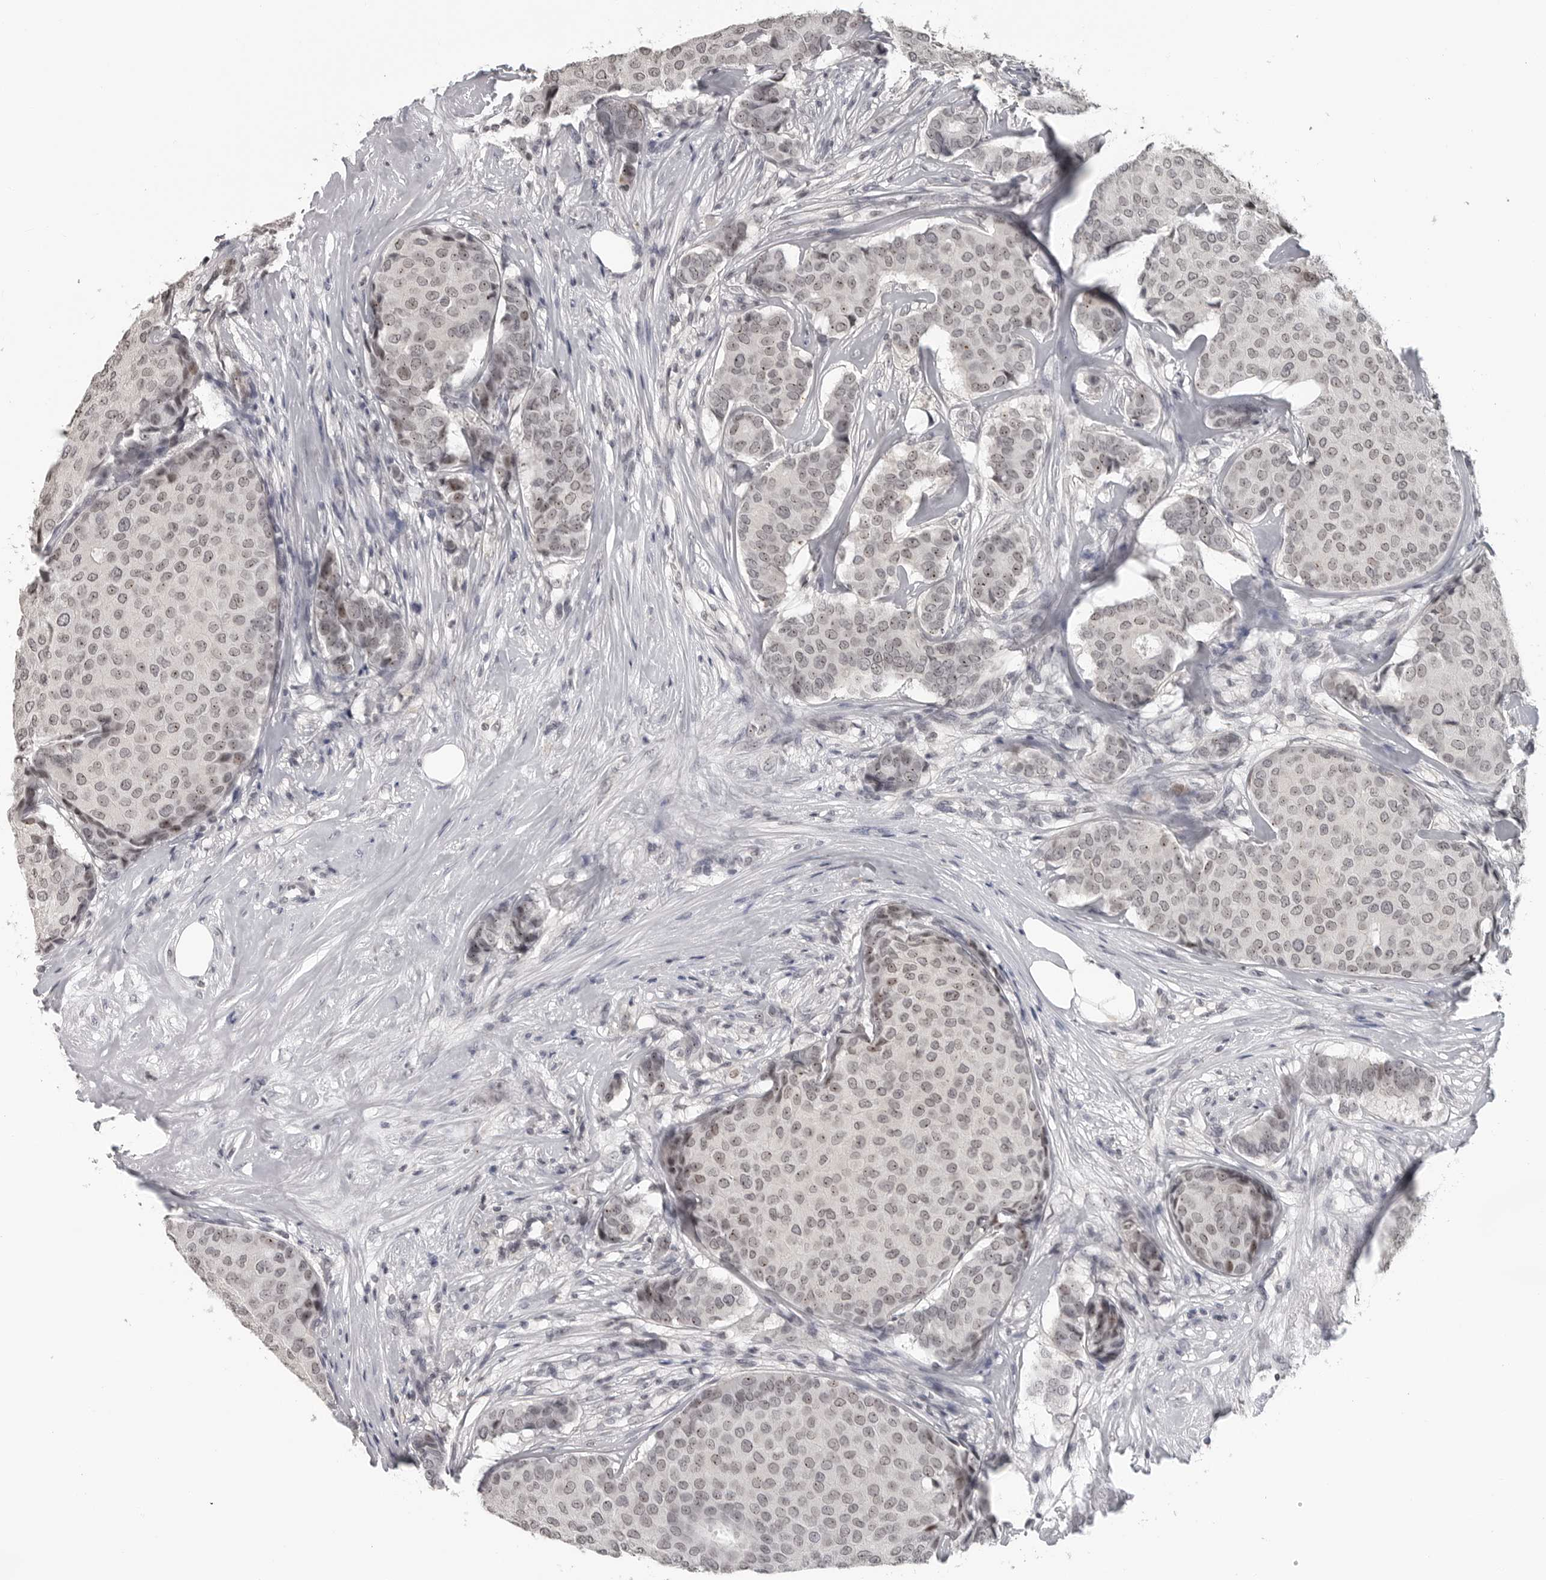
{"staining": {"intensity": "weak", "quantity": ">75%", "location": "nuclear"}, "tissue": "breast cancer", "cell_type": "Tumor cells", "image_type": "cancer", "snomed": [{"axis": "morphology", "description": "Duct carcinoma"}, {"axis": "topography", "description": "Breast"}], "caption": "Breast cancer stained with DAB immunohistochemistry exhibits low levels of weak nuclear expression in about >75% of tumor cells.", "gene": "DDX54", "patient": {"sex": "female", "age": 75}}